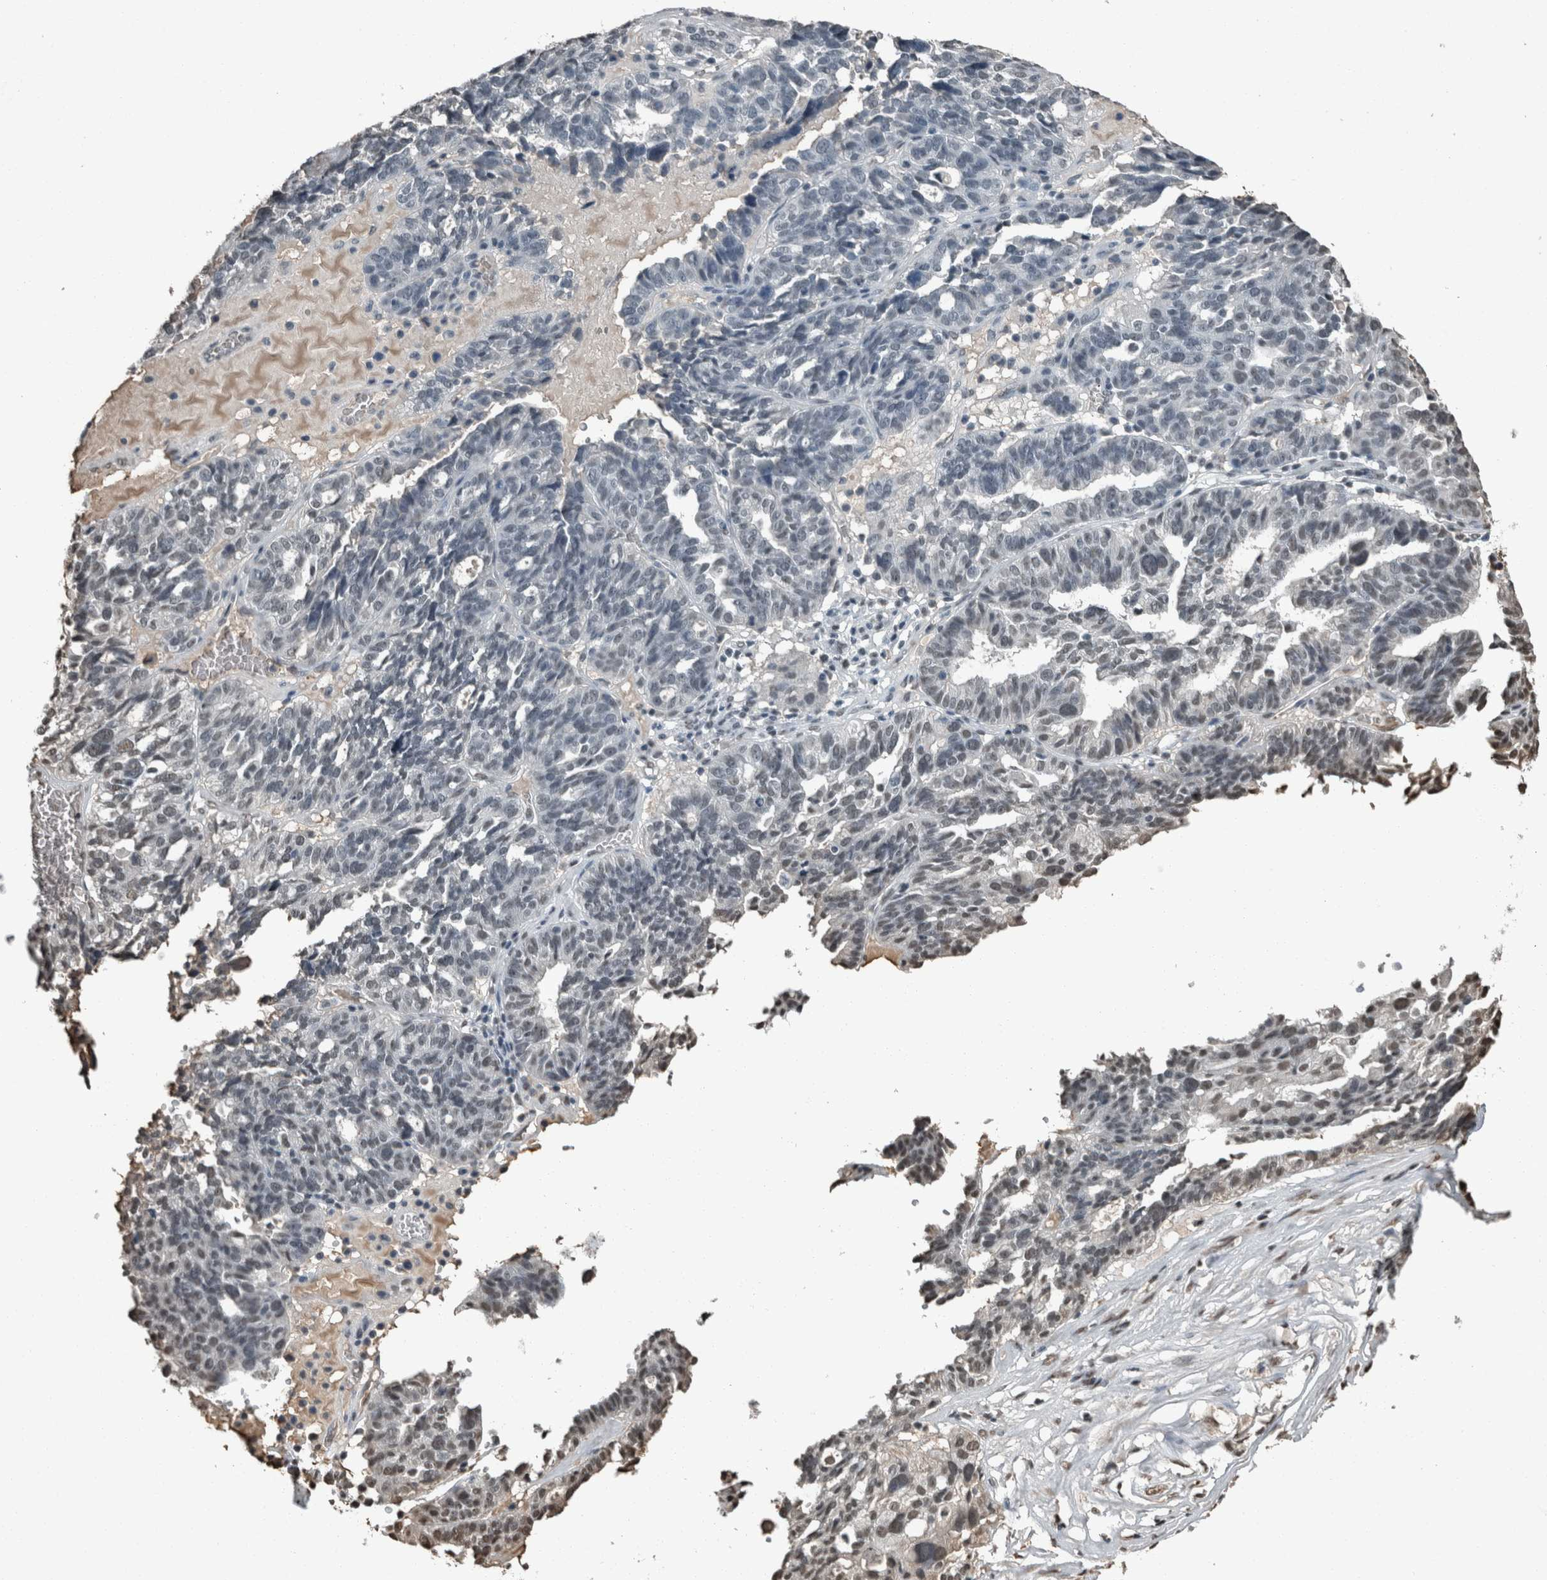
{"staining": {"intensity": "weak", "quantity": "<25%", "location": "nuclear"}, "tissue": "ovarian cancer", "cell_type": "Tumor cells", "image_type": "cancer", "snomed": [{"axis": "morphology", "description": "Cystadenocarcinoma, serous, NOS"}, {"axis": "topography", "description": "Ovary"}], "caption": "This image is of ovarian cancer (serous cystadenocarcinoma) stained with immunohistochemistry (IHC) to label a protein in brown with the nuclei are counter-stained blue. There is no positivity in tumor cells.", "gene": "TGS1", "patient": {"sex": "female", "age": 59}}